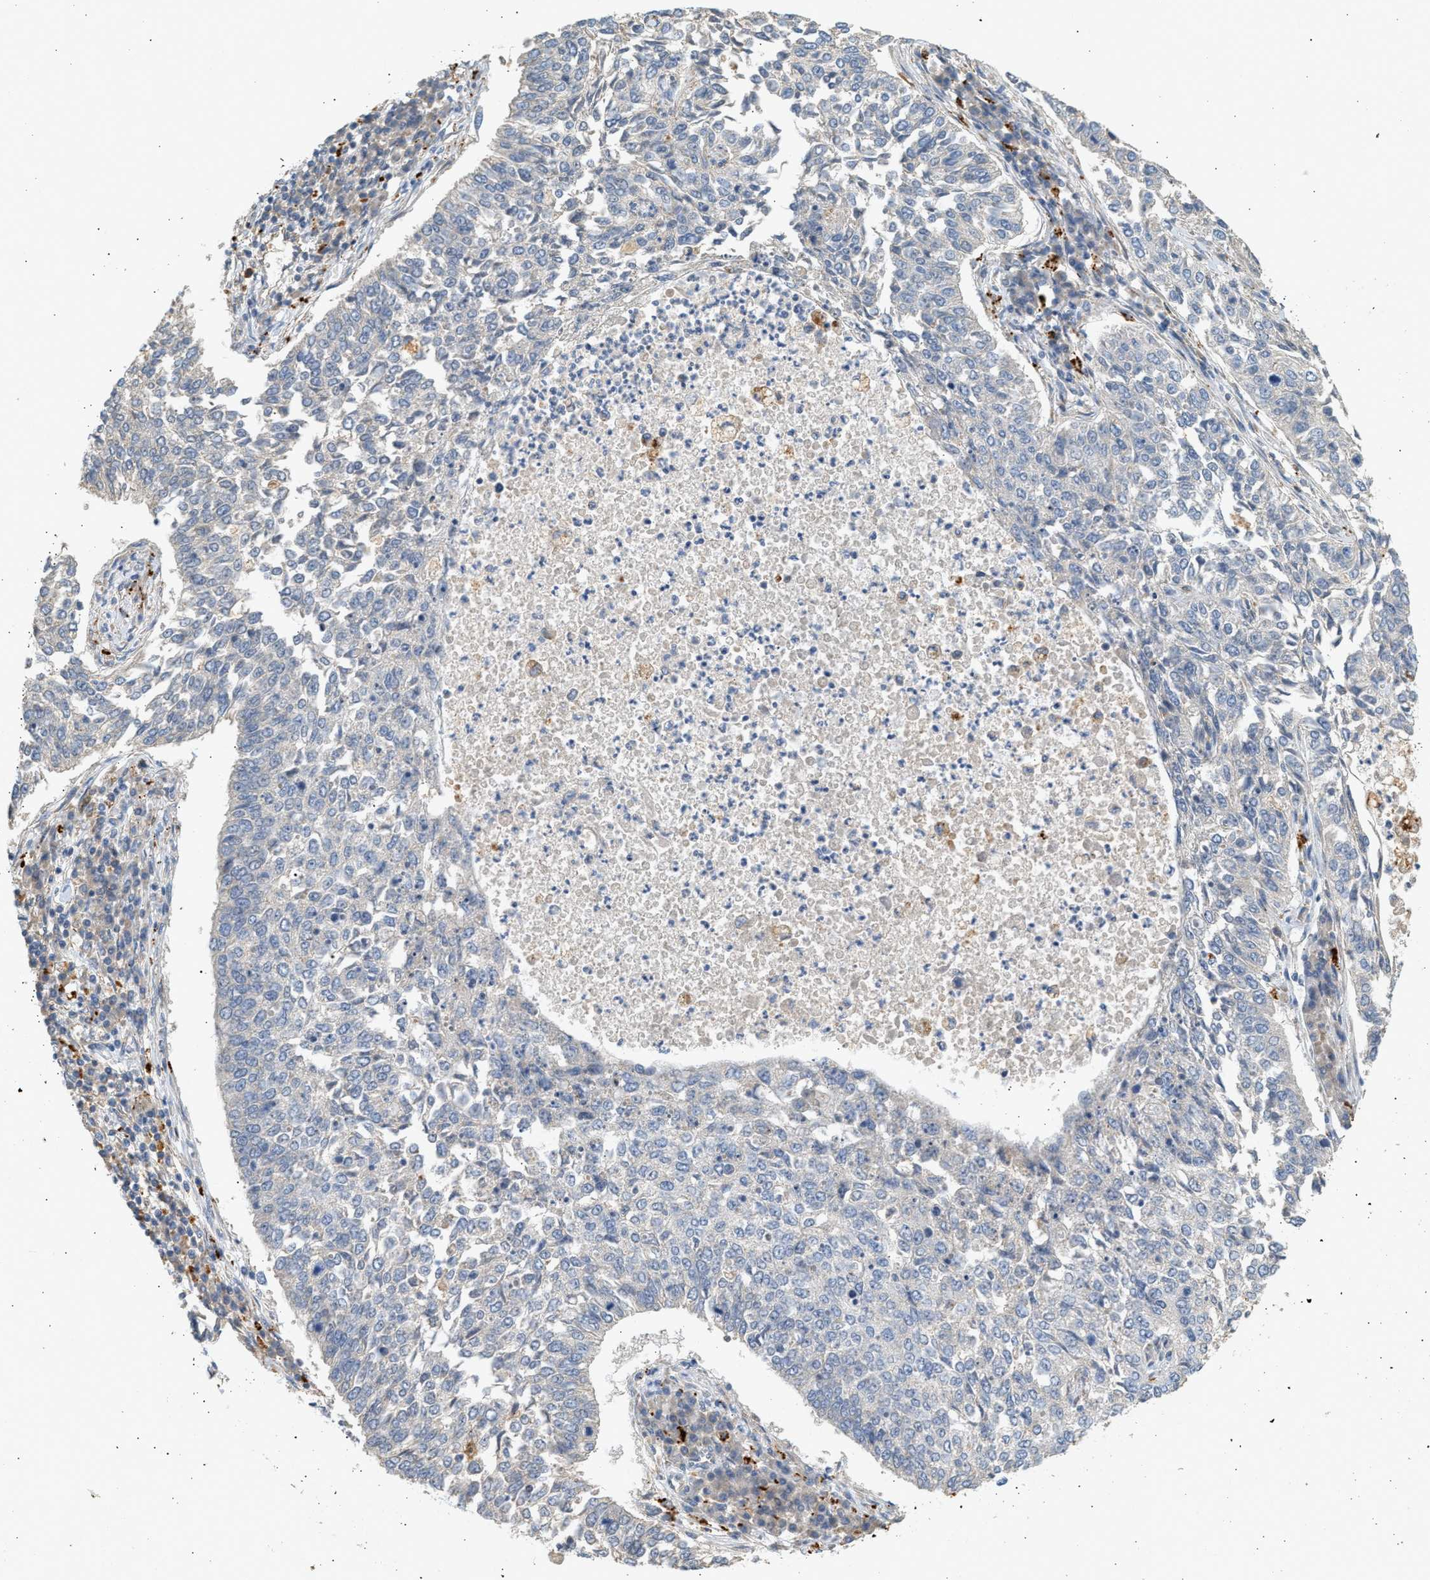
{"staining": {"intensity": "negative", "quantity": "none", "location": "none"}, "tissue": "lung cancer", "cell_type": "Tumor cells", "image_type": "cancer", "snomed": [{"axis": "morphology", "description": "Normal tissue, NOS"}, {"axis": "morphology", "description": "Squamous cell carcinoma, NOS"}, {"axis": "topography", "description": "Cartilage tissue"}, {"axis": "topography", "description": "Bronchus"}, {"axis": "topography", "description": "Lung"}], "caption": "Immunohistochemistry (IHC) of squamous cell carcinoma (lung) shows no expression in tumor cells.", "gene": "ENTHD1", "patient": {"sex": "female", "age": 49}}